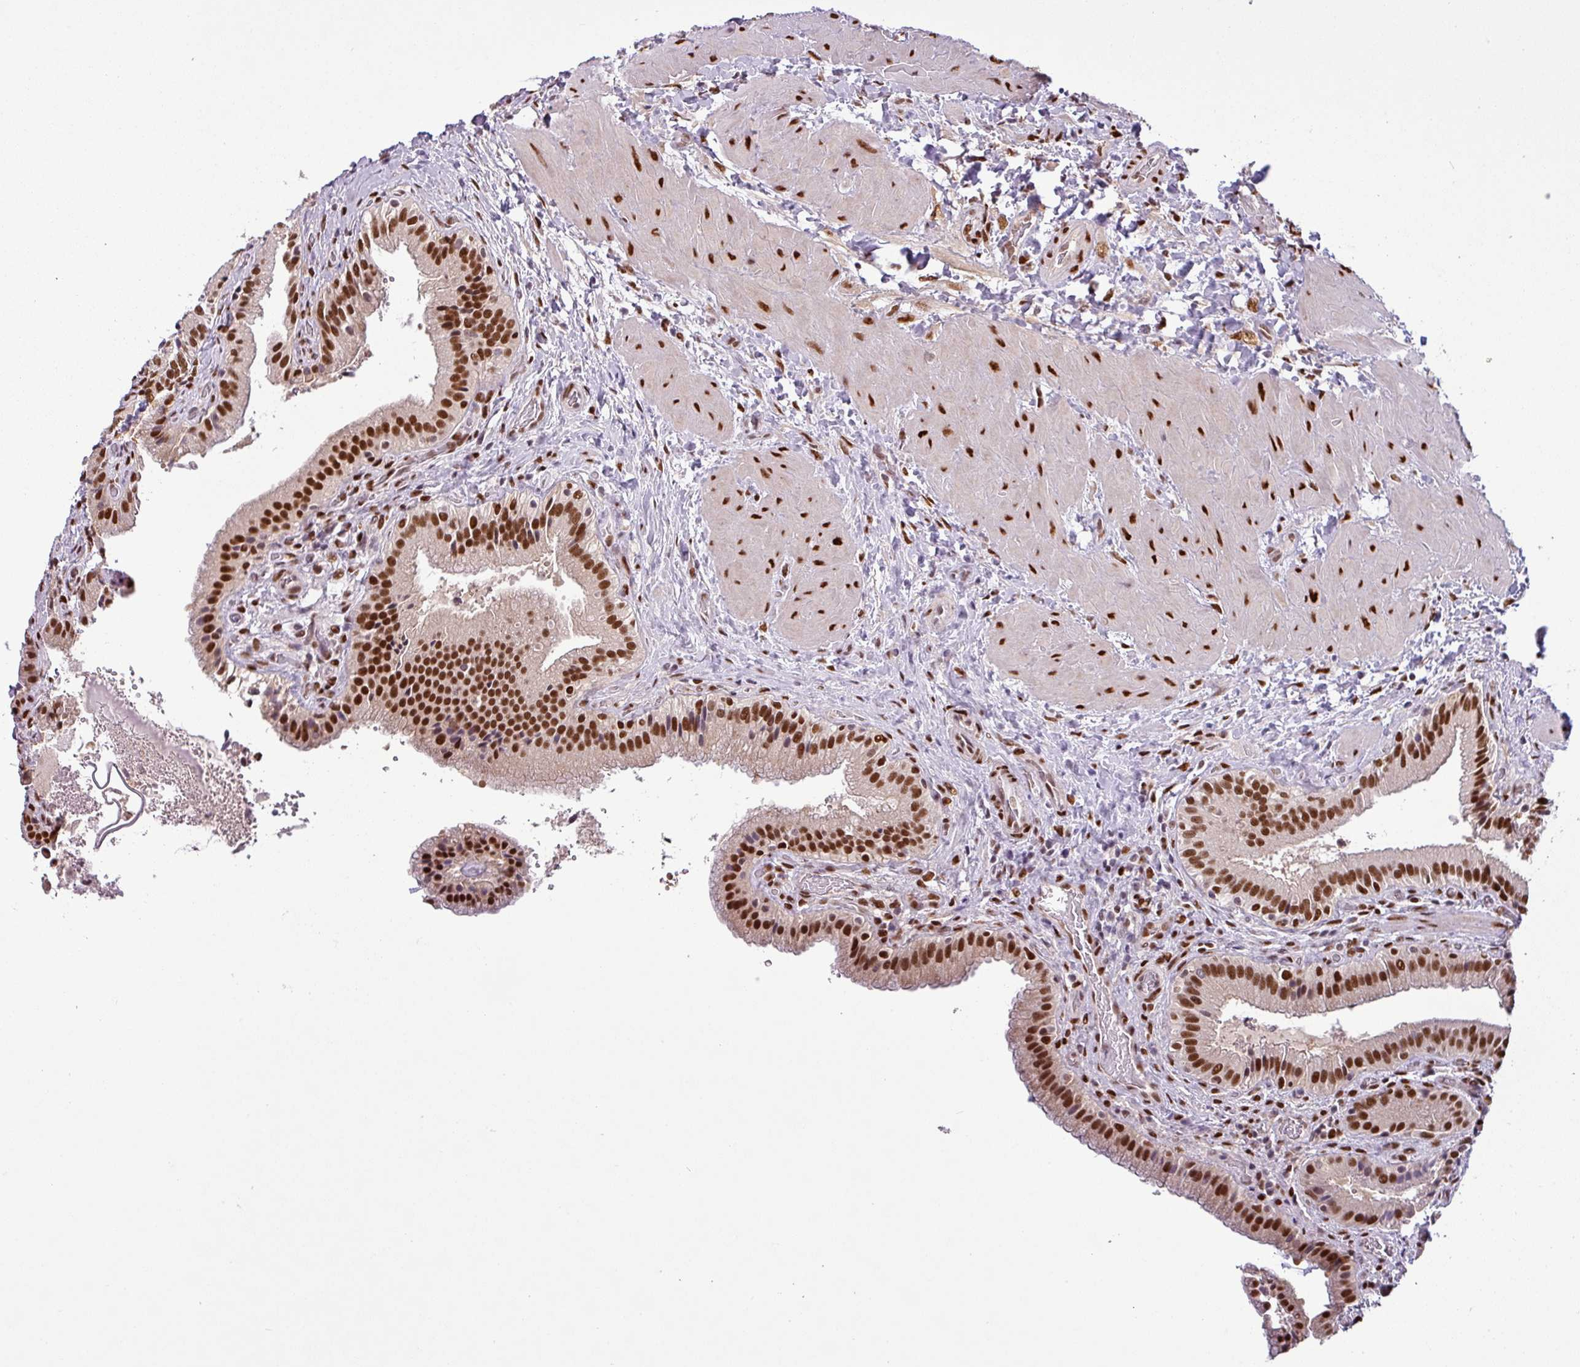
{"staining": {"intensity": "strong", "quantity": ">75%", "location": "nuclear"}, "tissue": "gallbladder", "cell_type": "Glandular cells", "image_type": "normal", "snomed": [{"axis": "morphology", "description": "Normal tissue, NOS"}, {"axis": "topography", "description": "Gallbladder"}], "caption": "An IHC micrograph of benign tissue is shown. Protein staining in brown shows strong nuclear positivity in gallbladder within glandular cells.", "gene": "IRF2BPL", "patient": {"sex": "male", "age": 24}}